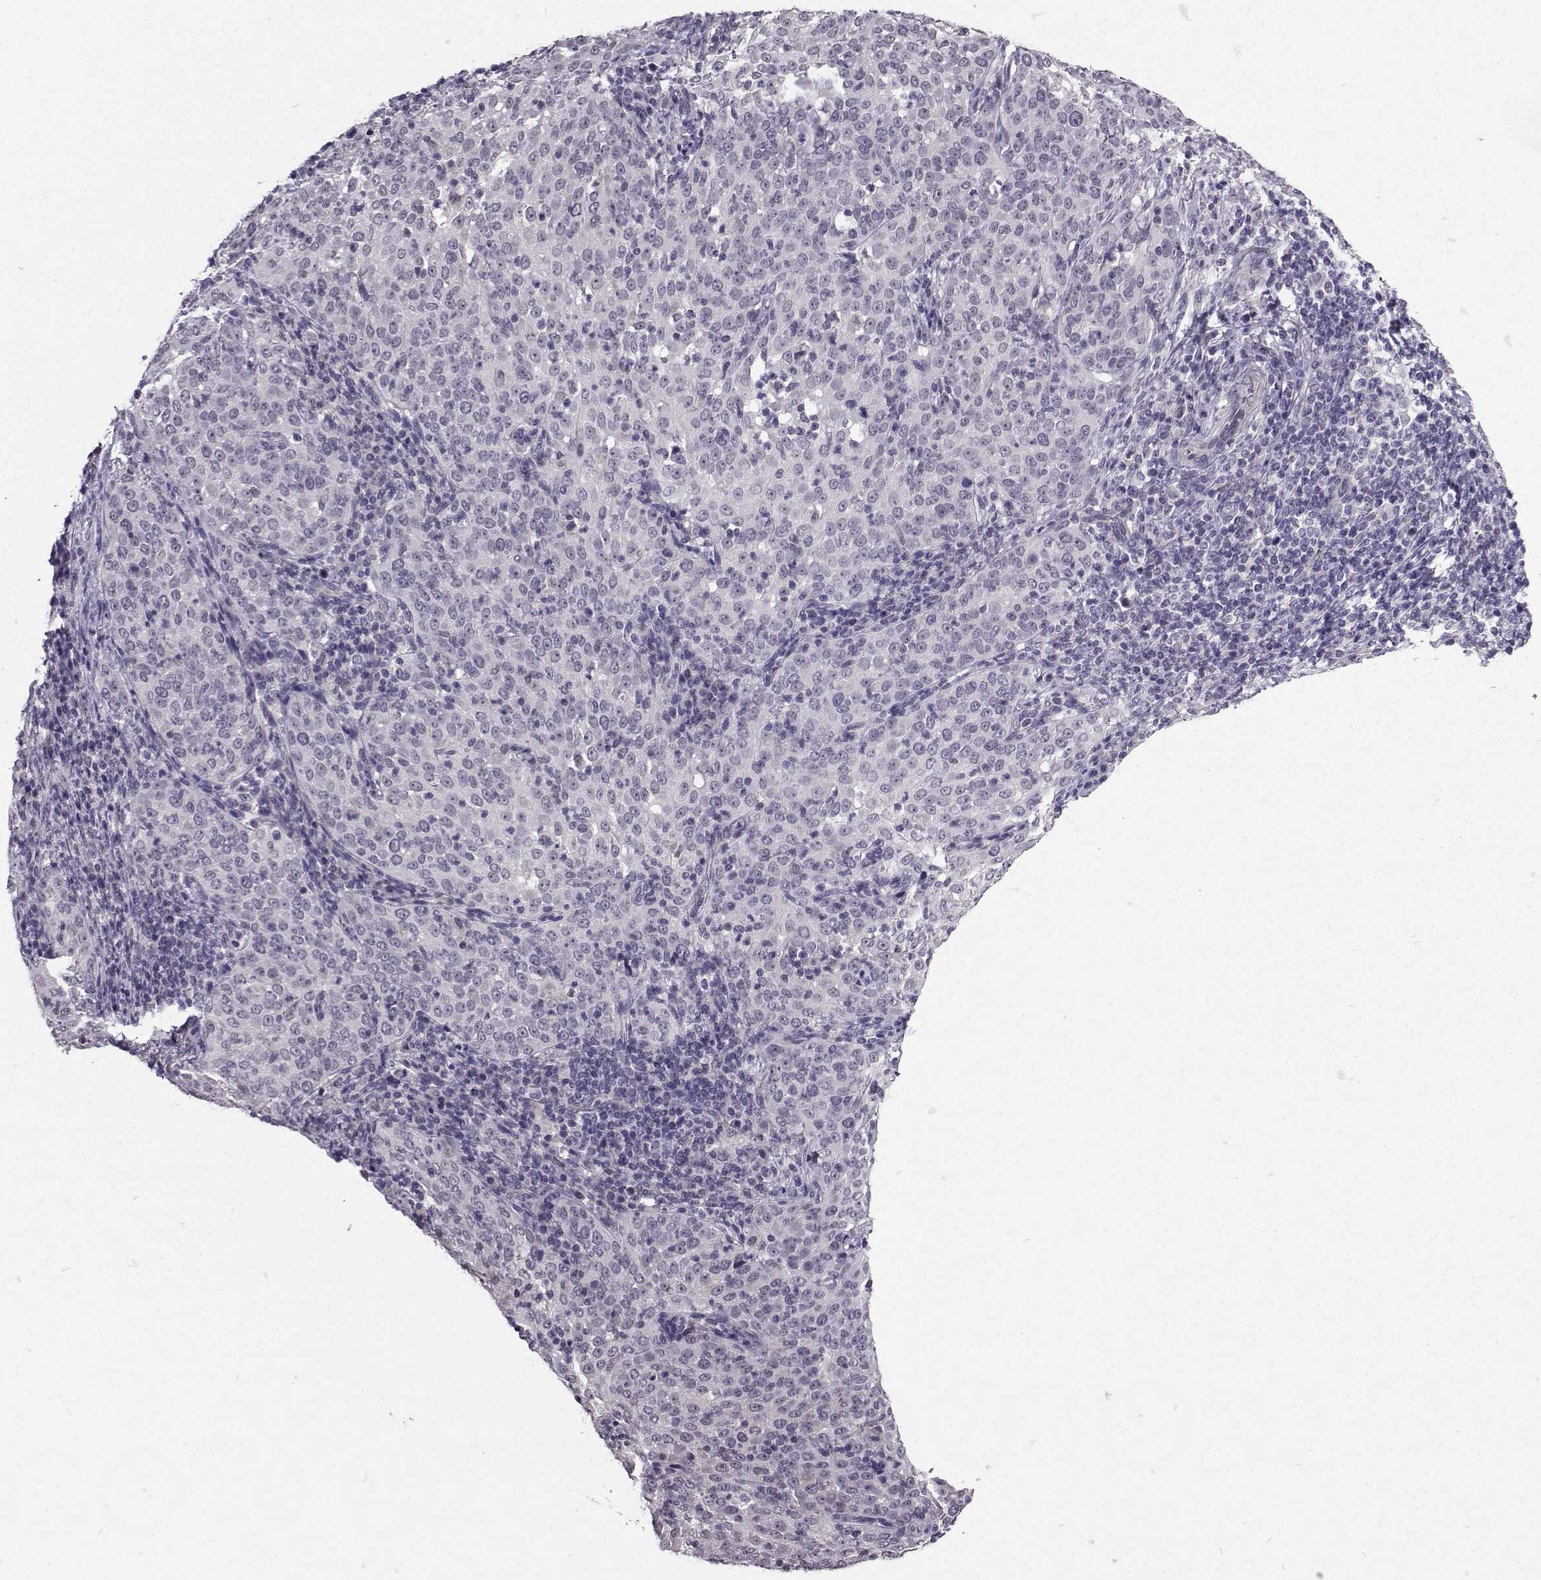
{"staining": {"intensity": "negative", "quantity": "none", "location": "none"}, "tissue": "cervical cancer", "cell_type": "Tumor cells", "image_type": "cancer", "snomed": [{"axis": "morphology", "description": "Squamous cell carcinoma, NOS"}, {"axis": "topography", "description": "Cervix"}], "caption": "Immunohistochemical staining of cervical squamous cell carcinoma displays no significant positivity in tumor cells. Nuclei are stained in blue.", "gene": "TSPYL5", "patient": {"sex": "female", "age": 51}}